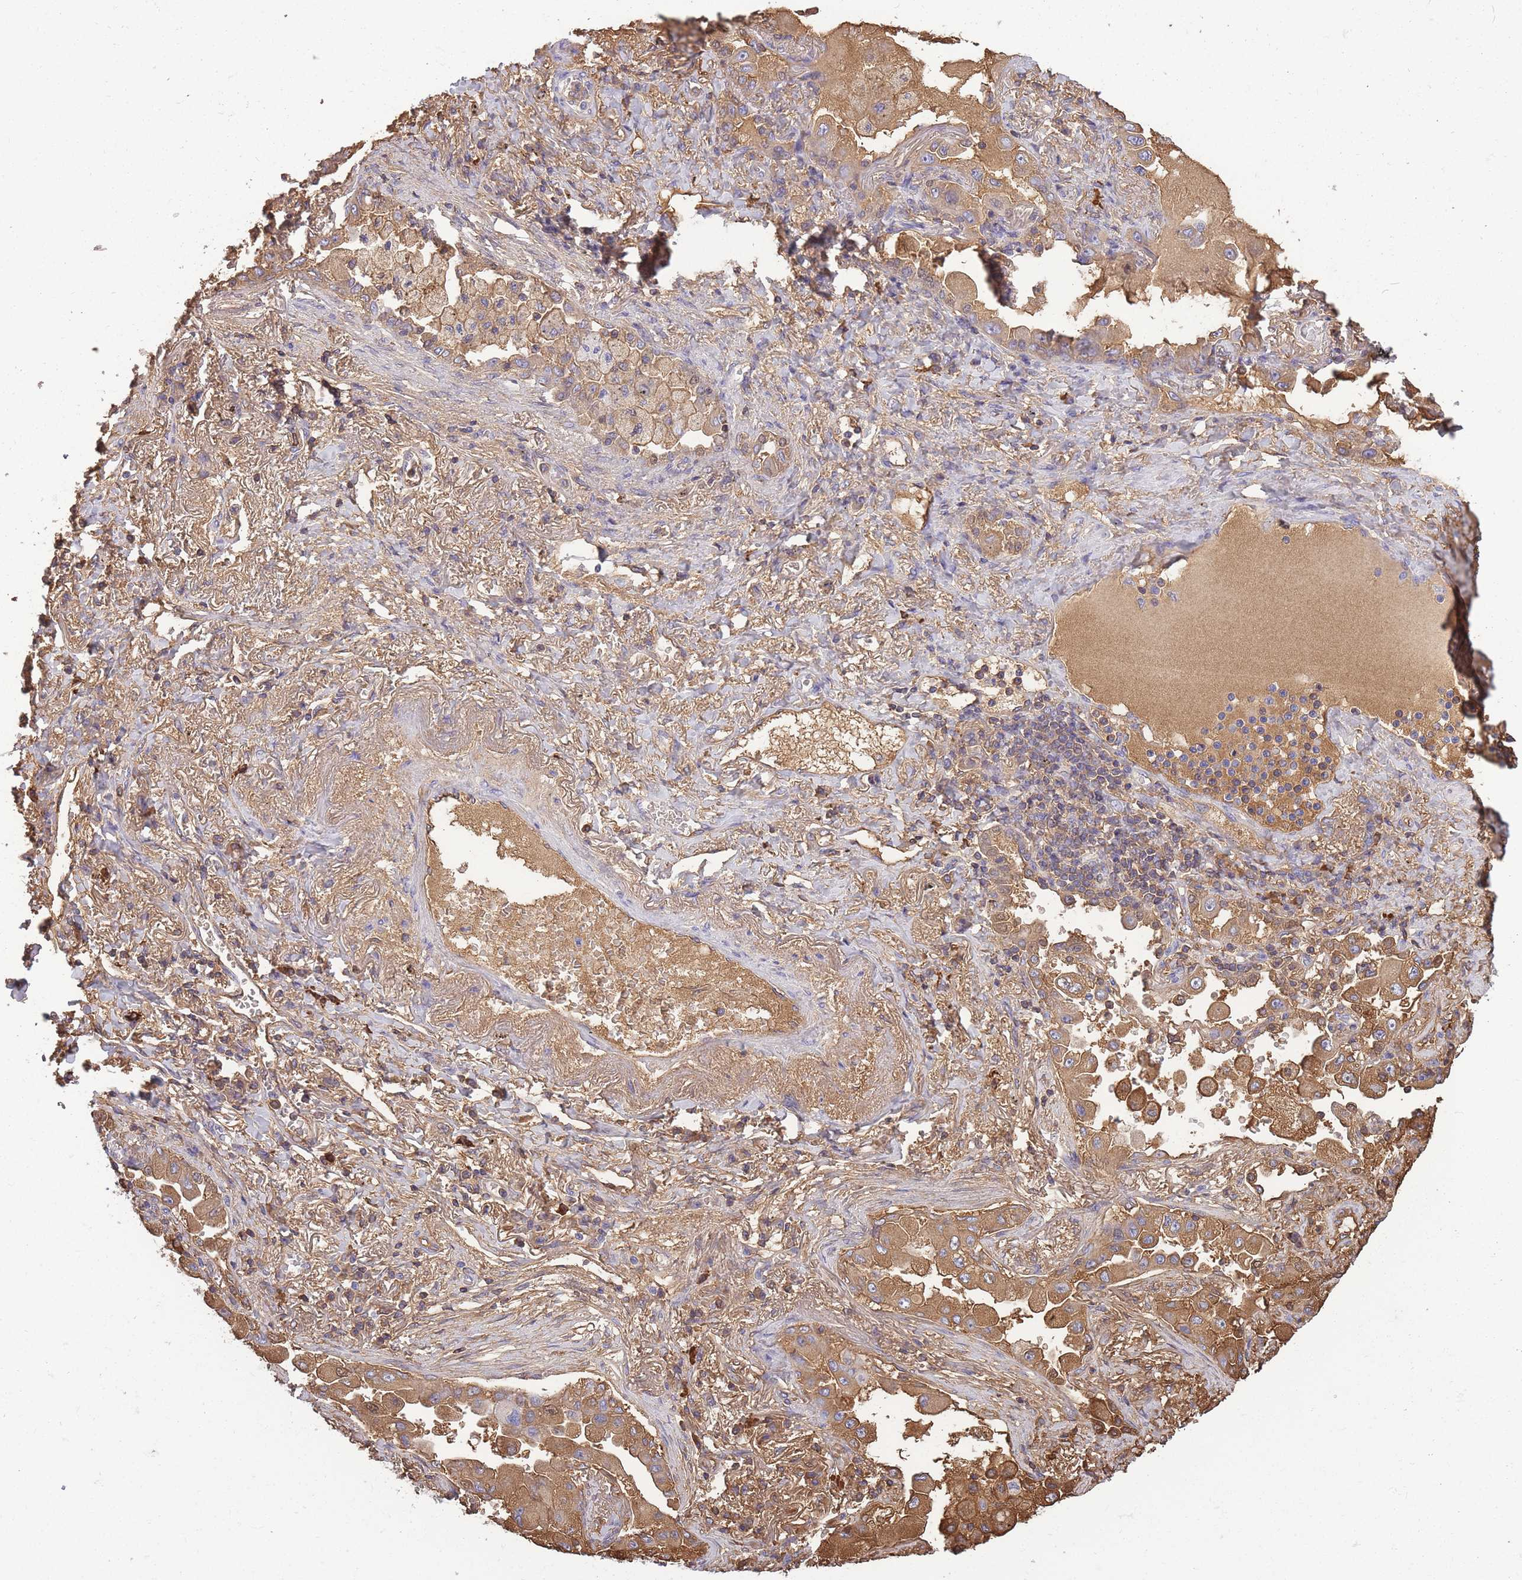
{"staining": {"intensity": "moderate", "quantity": "25%-75%", "location": "cytoplasmic/membranous"}, "tissue": "lung cancer", "cell_type": "Tumor cells", "image_type": "cancer", "snomed": [{"axis": "morphology", "description": "Squamous cell carcinoma, NOS"}, {"axis": "topography", "description": "Lung"}], "caption": "A medium amount of moderate cytoplasmic/membranous staining is appreciated in approximately 25%-75% of tumor cells in lung squamous cell carcinoma tissue.", "gene": "IGKV1D-42", "patient": {"sex": "male", "age": 74}}